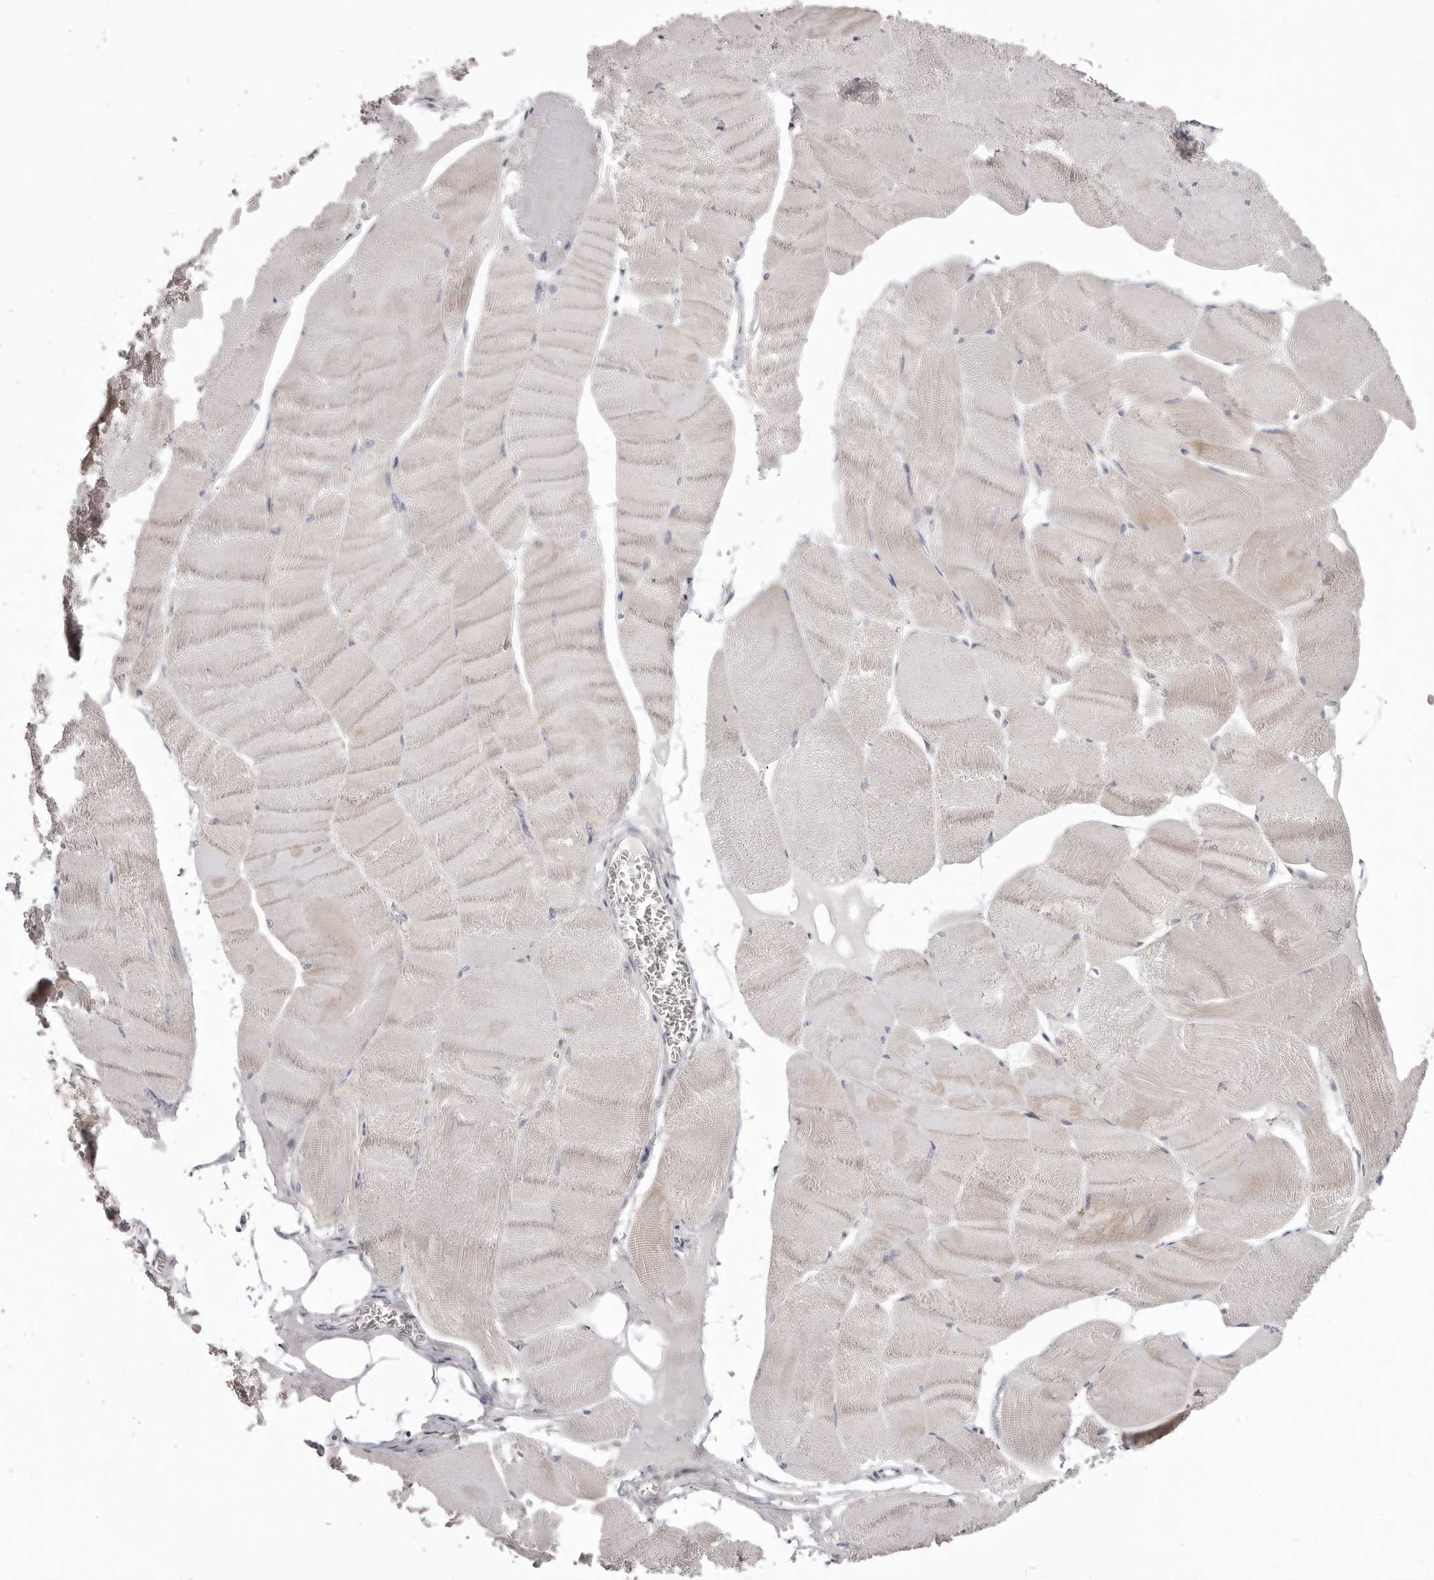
{"staining": {"intensity": "weak", "quantity": "25%-75%", "location": "cytoplasmic/membranous"}, "tissue": "skeletal muscle", "cell_type": "Myocytes", "image_type": "normal", "snomed": [{"axis": "morphology", "description": "Normal tissue, NOS"}, {"axis": "morphology", "description": "Basal cell carcinoma"}, {"axis": "topography", "description": "Skeletal muscle"}], "caption": "This image shows IHC staining of benign skeletal muscle, with low weak cytoplasmic/membranous expression in about 25%-75% of myocytes.", "gene": "PRMT2", "patient": {"sex": "female", "age": 64}}